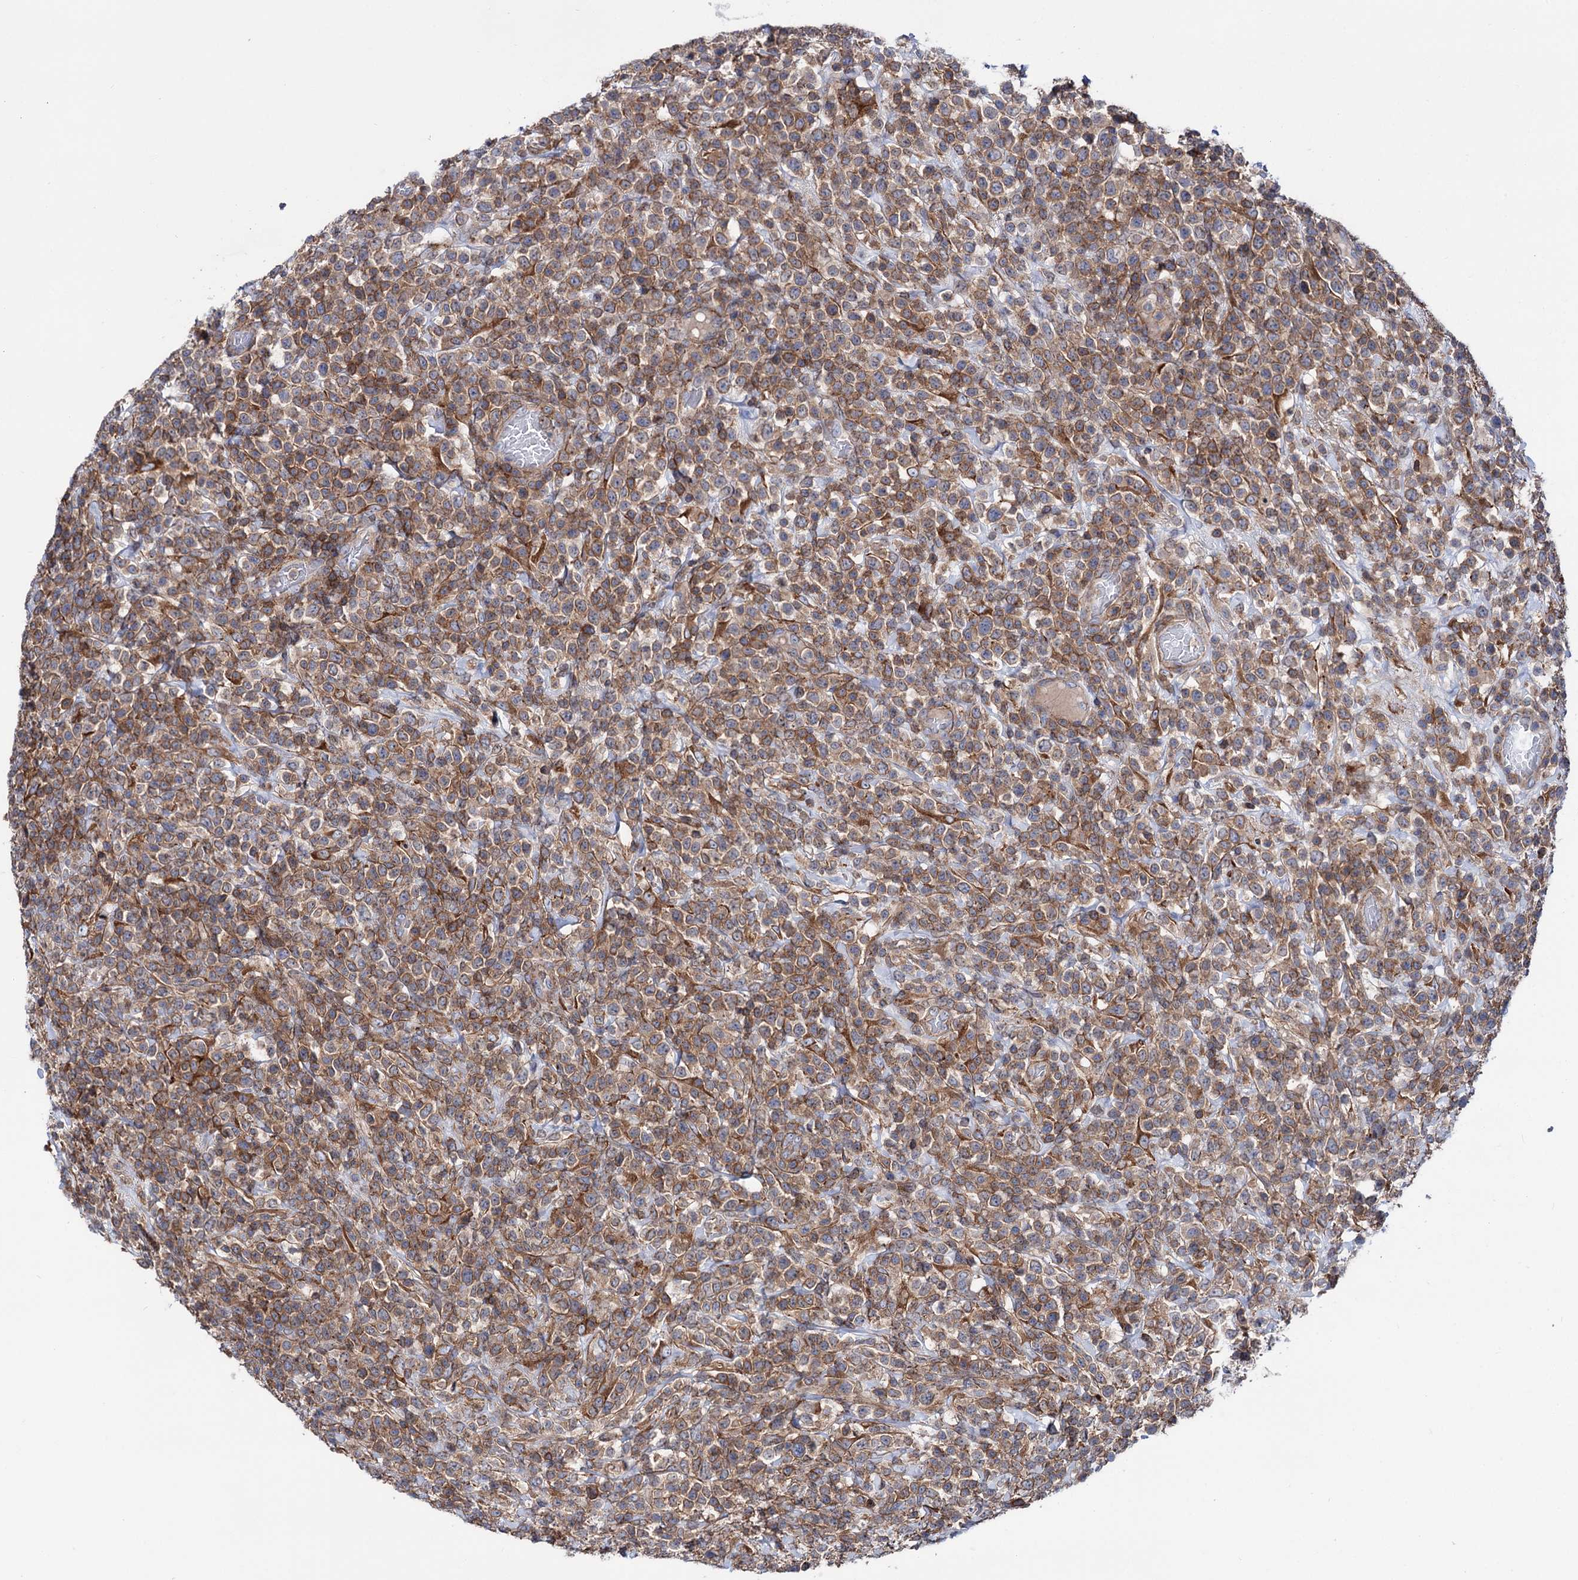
{"staining": {"intensity": "moderate", "quantity": ">75%", "location": "cytoplasmic/membranous"}, "tissue": "lymphoma", "cell_type": "Tumor cells", "image_type": "cancer", "snomed": [{"axis": "morphology", "description": "Malignant lymphoma, non-Hodgkin's type, High grade"}, {"axis": "topography", "description": "Colon"}], "caption": "This is a histology image of immunohistochemistry (IHC) staining of lymphoma, which shows moderate positivity in the cytoplasmic/membranous of tumor cells.", "gene": "DEF6", "patient": {"sex": "female", "age": 53}}